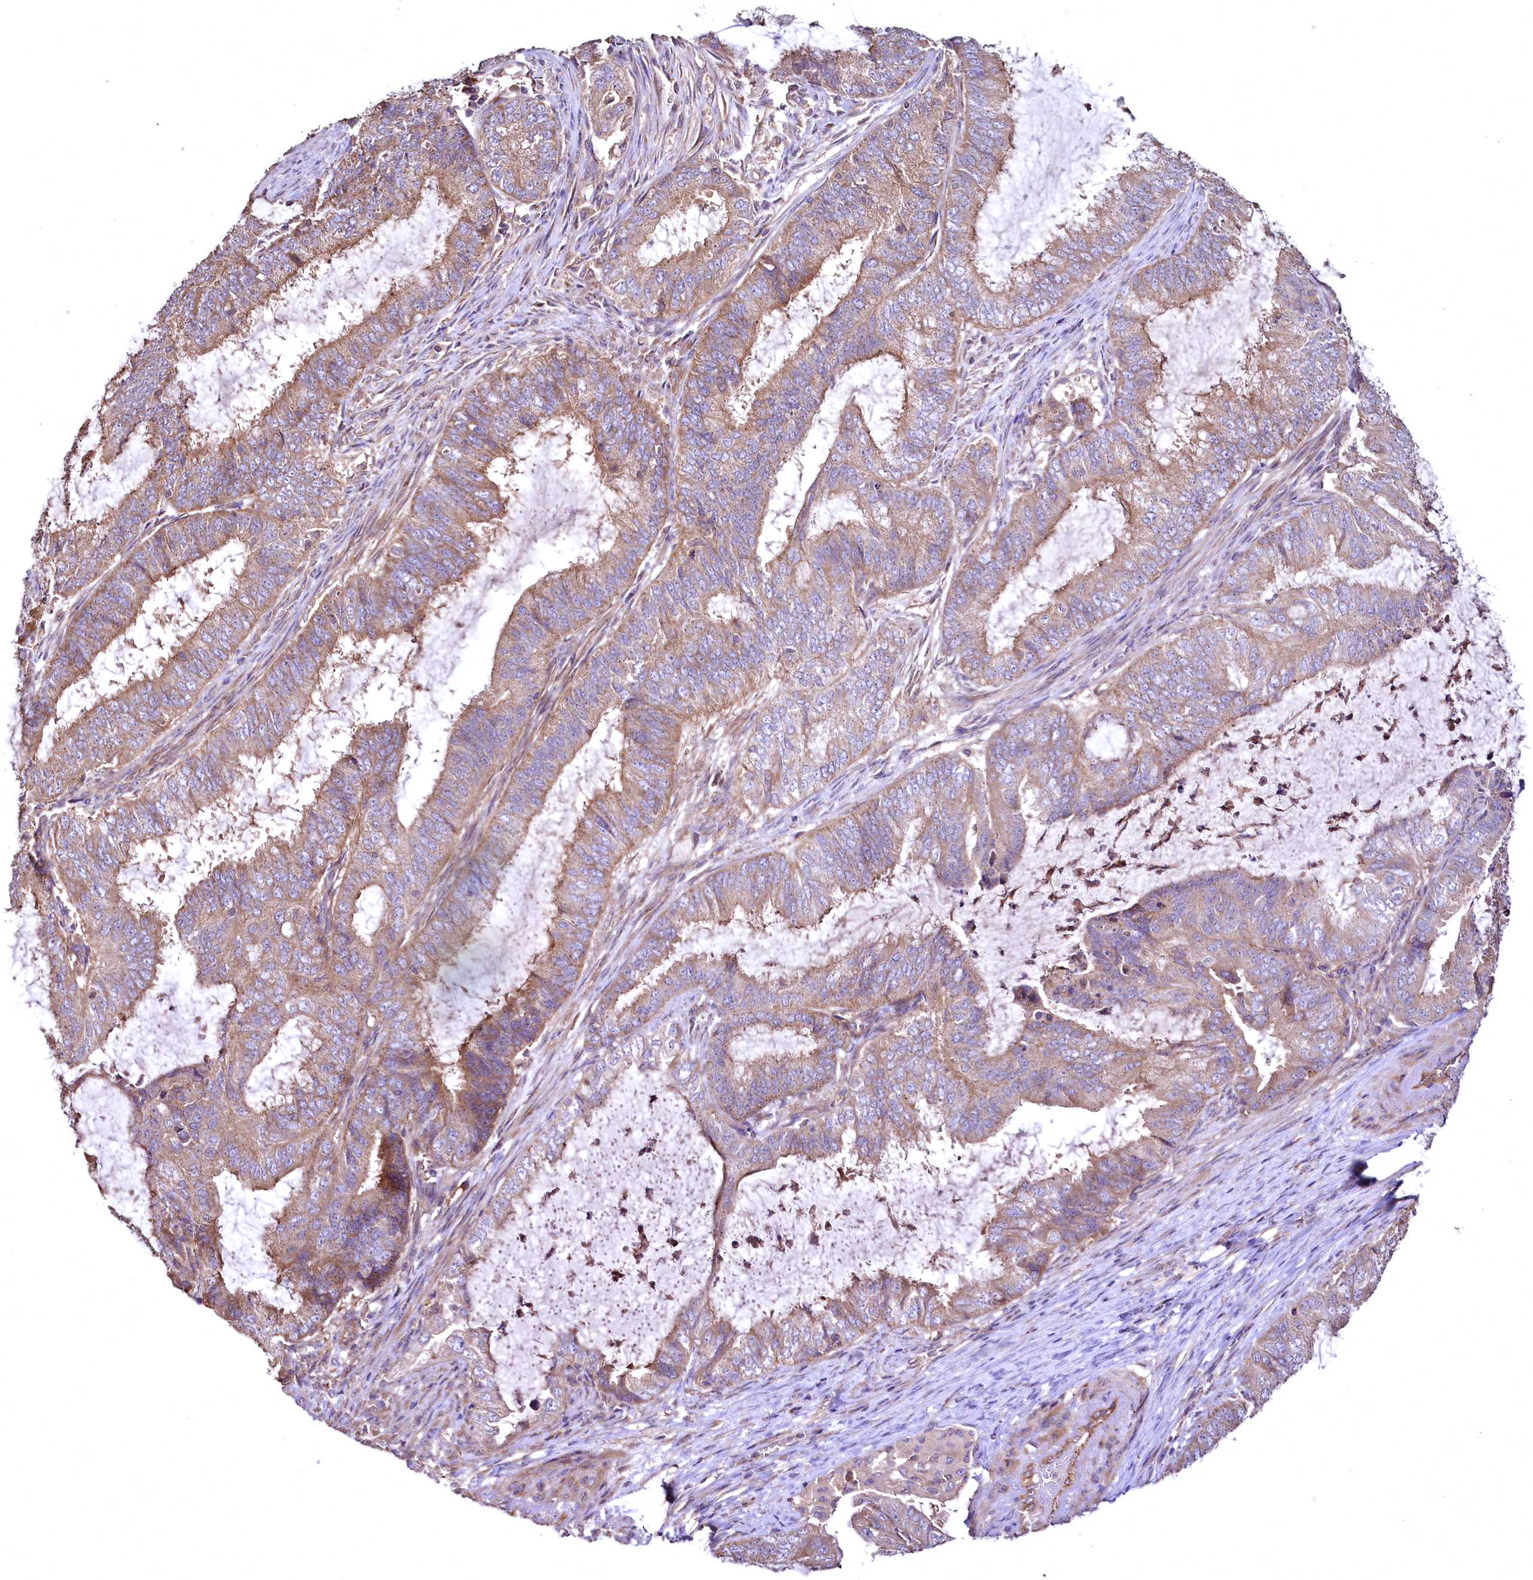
{"staining": {"intensity": "moderate", "quantity": ">75%", "location": "cytoplasmic/membranous"}, "tissue": "endometrial cancer", "cell_type": "Tumor cells", "image_type": "cancer", "snomed": [{"axis": "morphology", "description": "Adenocarcinoma, NOS"}, {"axis": "topography", "description": "Endometrium"}], "caption": "This is a photomicrograph of IHC staining of endometrial cancer (adenocarcinoma), which shows moderate staining in the cytoplasmic/membranous of tumor cells.", "gene": "TBCEL", "patient": {"sex": "female", "age": 51}}